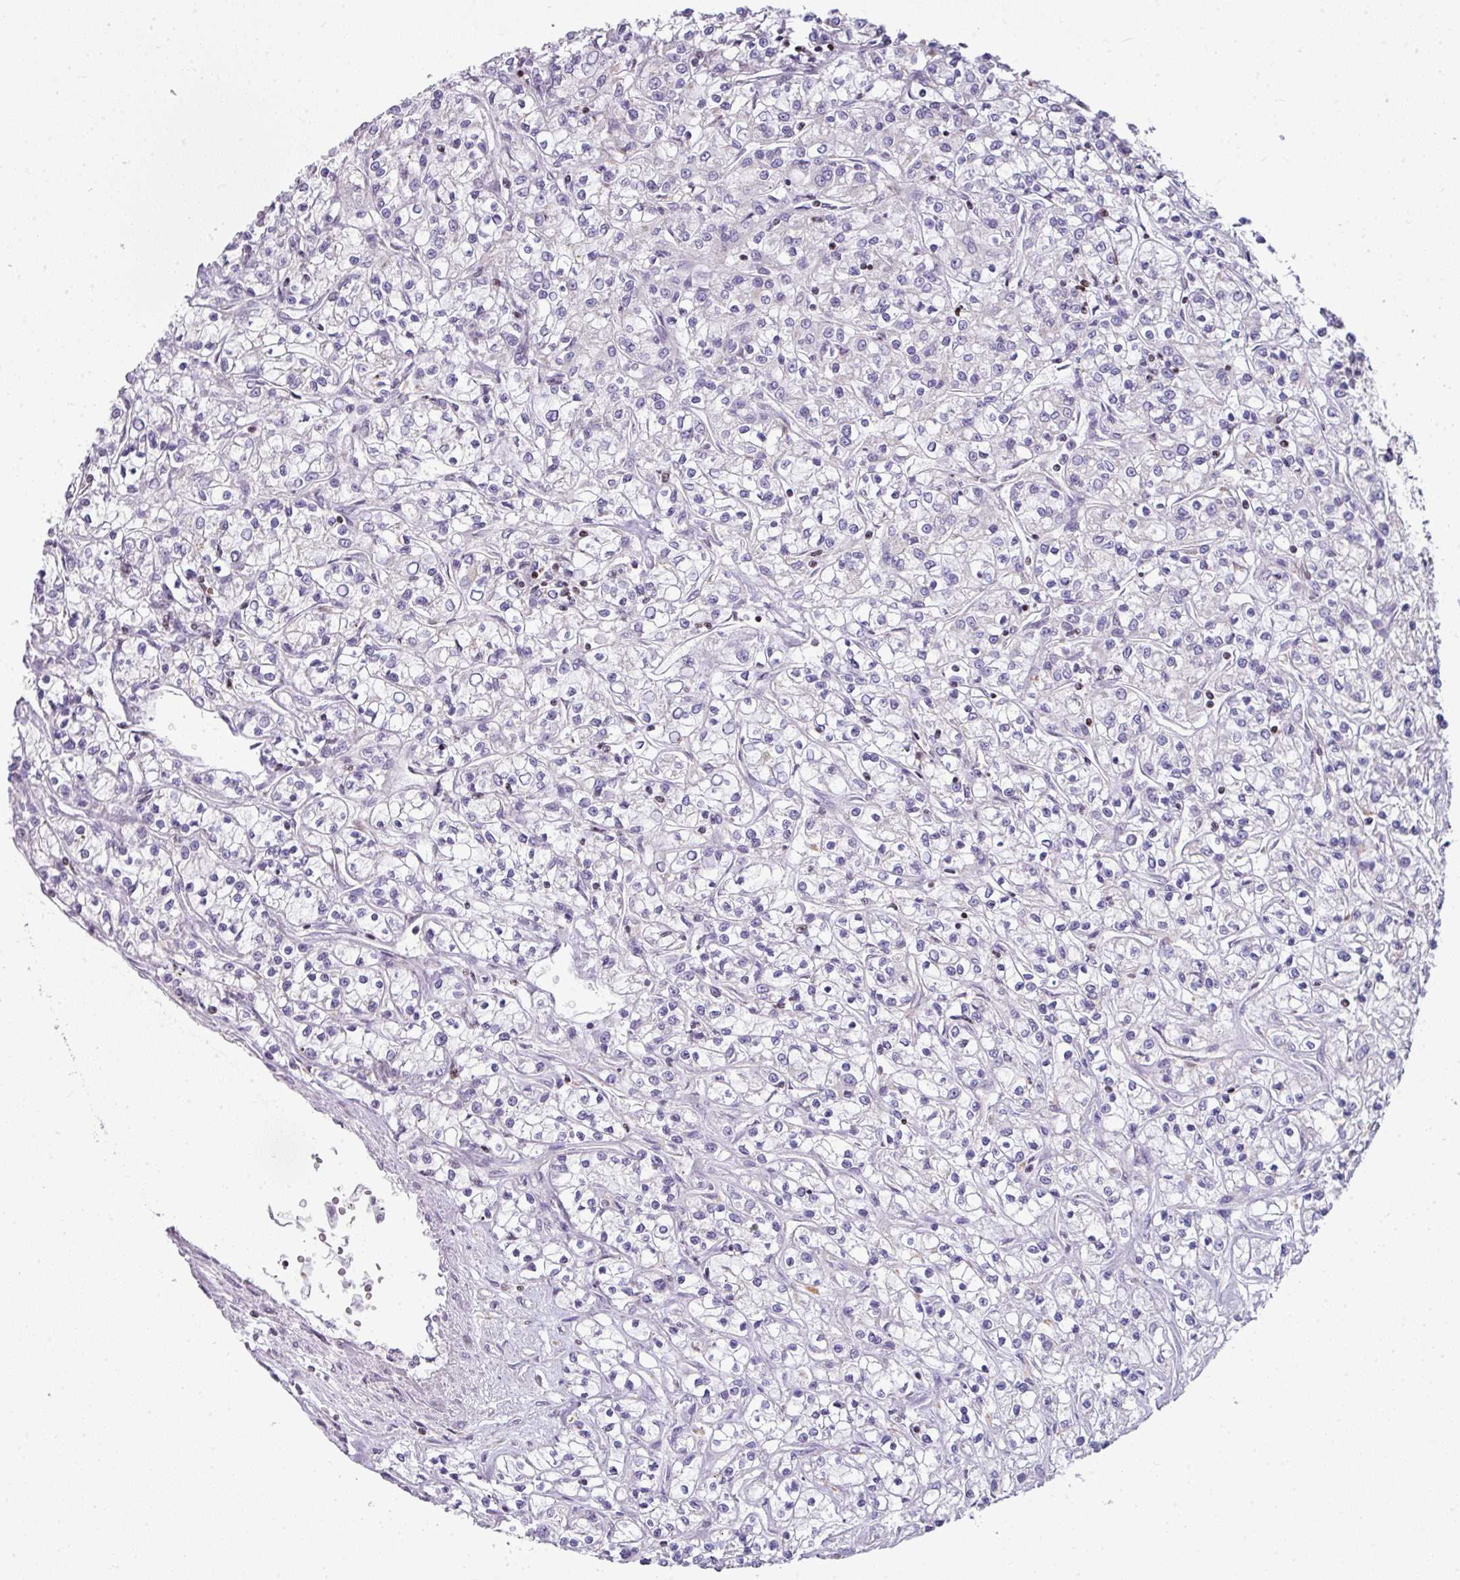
{"staining": {"intensity": "negative", "quantity": "none", "location": "none"}, "tissue": "renal cancer", "cell_type": "Tumor cells", "image_type": "cancer", "snomed": [{"axis": "morphology", "description": "Adenocarcinoma, NOS"}, {"axis": "topography", "description": "Kidney"}], "caption": "The micrograph reveals no staining of tumor cells in adenocarcinoma (renal).", "gene": "STAT5A", "patient": {"sex": "female", "age": 59}}